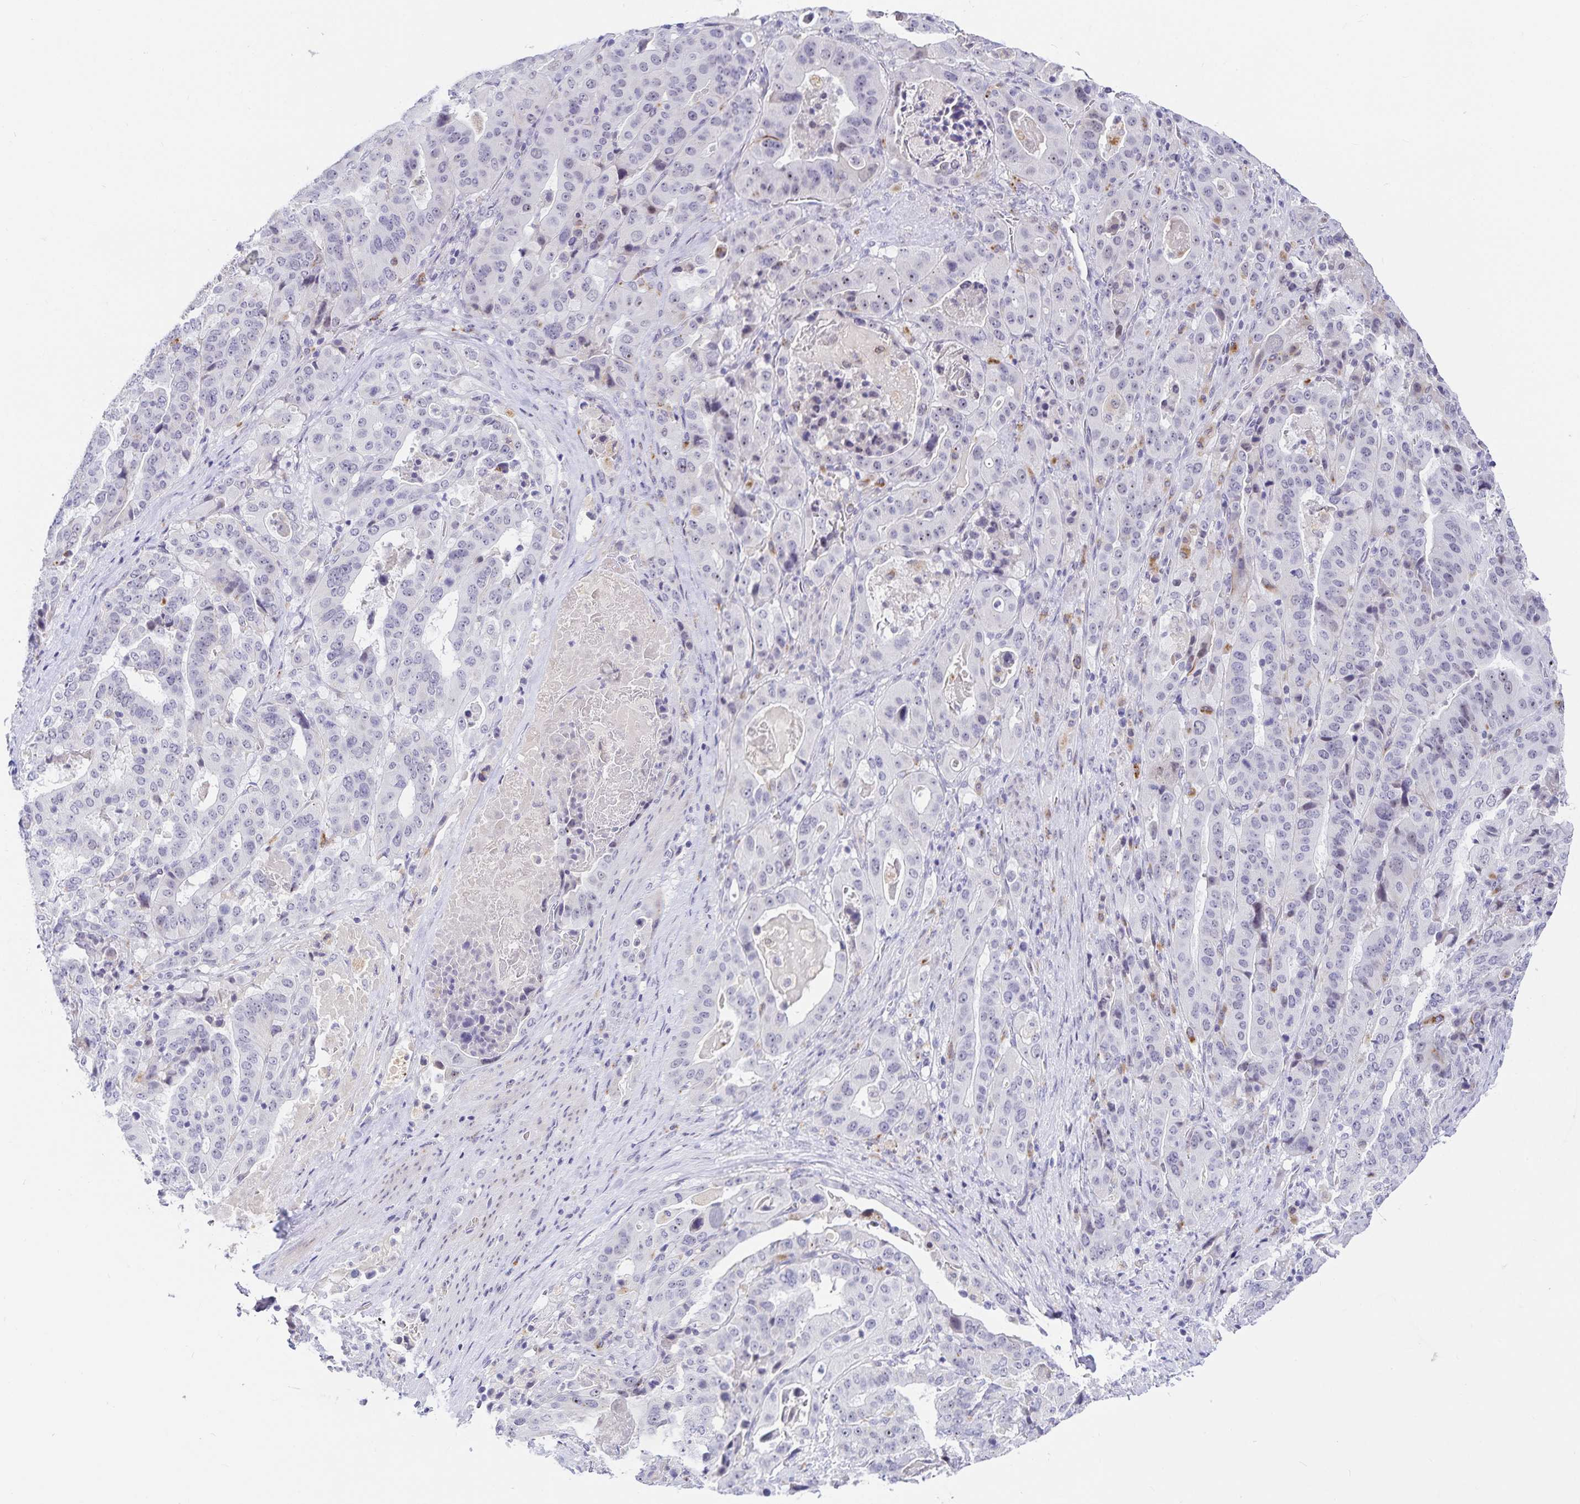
{"staining": {"intensity": "negative", "quantity": "none", "location": "none"}, "tissue": "stomach cancer", "cell_type": "Tumor cells", "image_type": "cancer", "snomed": [{"axis": "morphology", "description": "Adenocarcinoma, NOS"}, {"axis": "topography", "description": "Stomach"}], "caption": "A high-resolution micrograph shows immunohistochemistry (IHC) staining of stomach cancer (adenocarcinoma), which exhibits no significant expression in tumor cells.", "gene": "KBTBD13", "patient": {"sex": "male", "age": 48}}